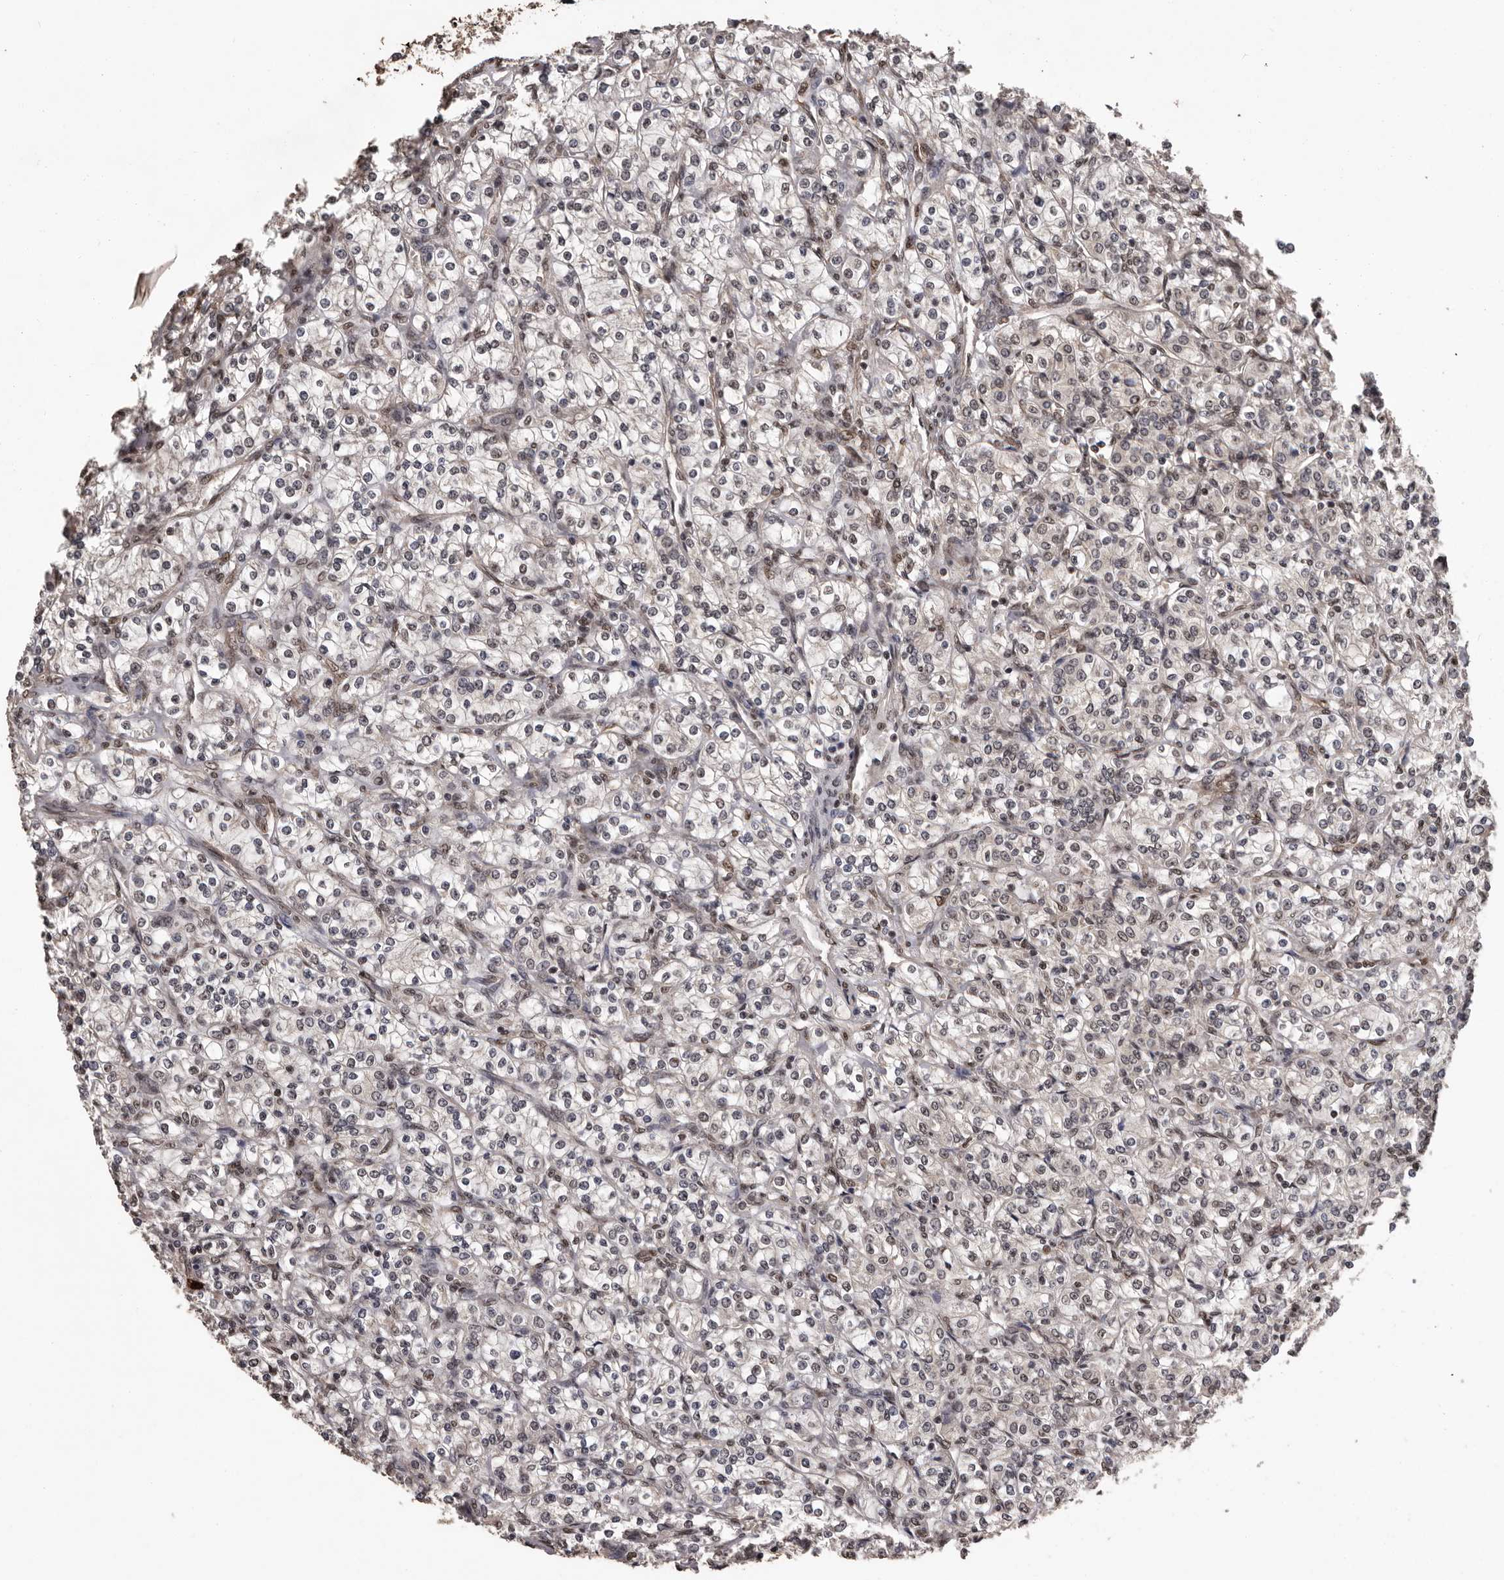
{"staining": {"intensity": "weak", "quantity": "25%-75%", "location": "nuclear"}, "tissue": "renal cancer", "cell_type": "Tumor cells", "image_type": "cancer", "snomed": [{"axis": "morphology", "description": "Adenocarcinoma, NOS"}, {"axis": "topography", "description": "Kidney"}], "caption": "Immunohistochemical staining of renal adenocarcinoma reveals low levels of weak nuclear positivity in about 25%-75% of tumor cells. (IHC, brightfield microscopy, high magnification).", "gene": "VPS37A", "patient": {"sex": "male", "age": 77}}